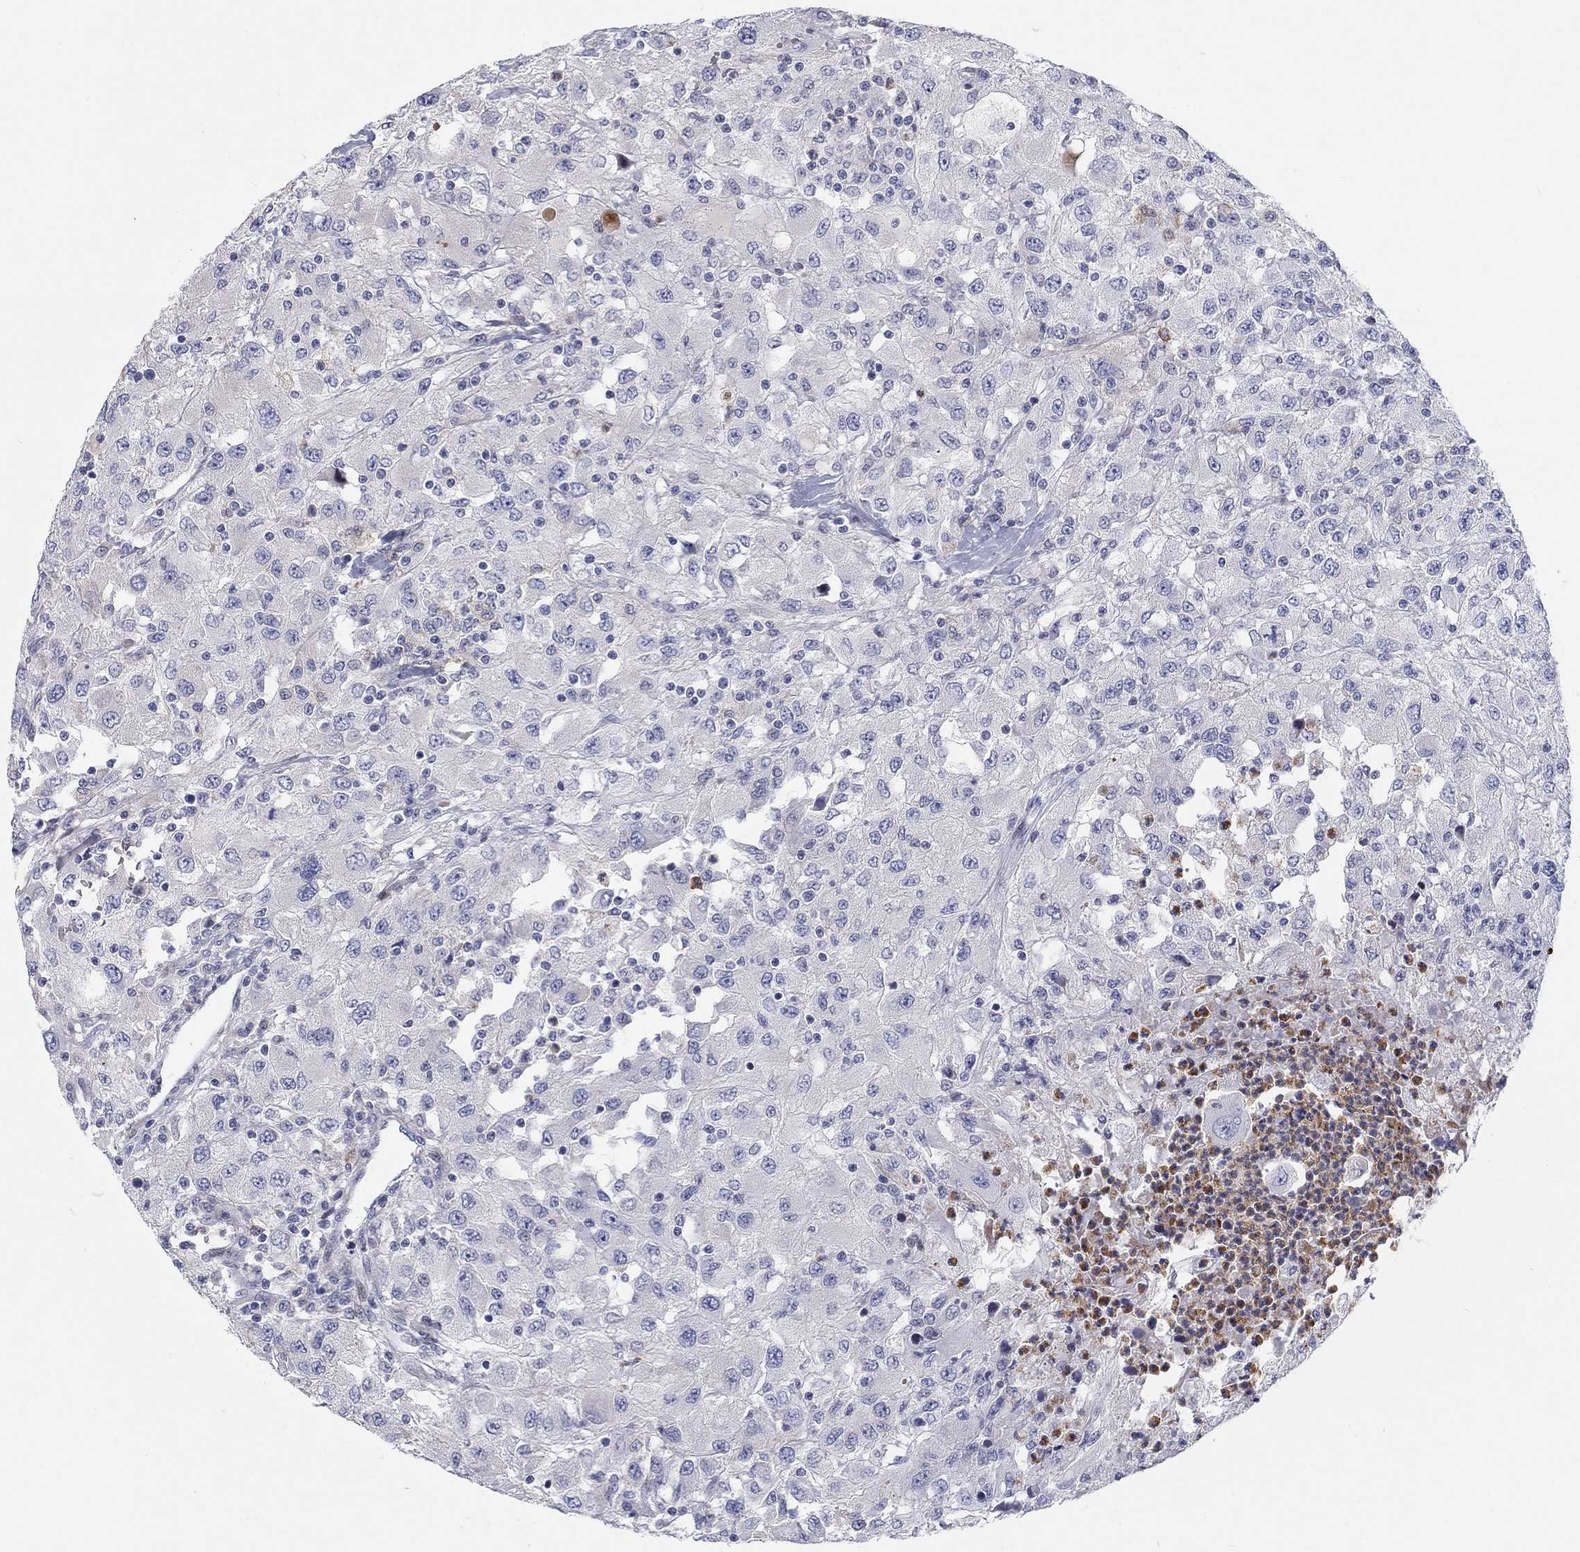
{"staining": {"intensity": "negative", "quantity": "none", "location": "none"}, "tissue": "renal cancer", "cell_type": "Tumor cells", "image_type": "cancer", "snomed": [{"axis": "morphology", "description": "Adenocarcinoma, NOS"}, {"axis": "topography", "description": "Kidney"}], "caption": "Immunohistochemistry (IHC) of human renal adenocarcinoma shows no staining in tumor cells. (Brightfield microscopy of DAB (3,3'-diaminobenzidine) IHC at high magnification).", "gene": "ARHGAP36", "patient": {"sex": "female", "age": 67}}